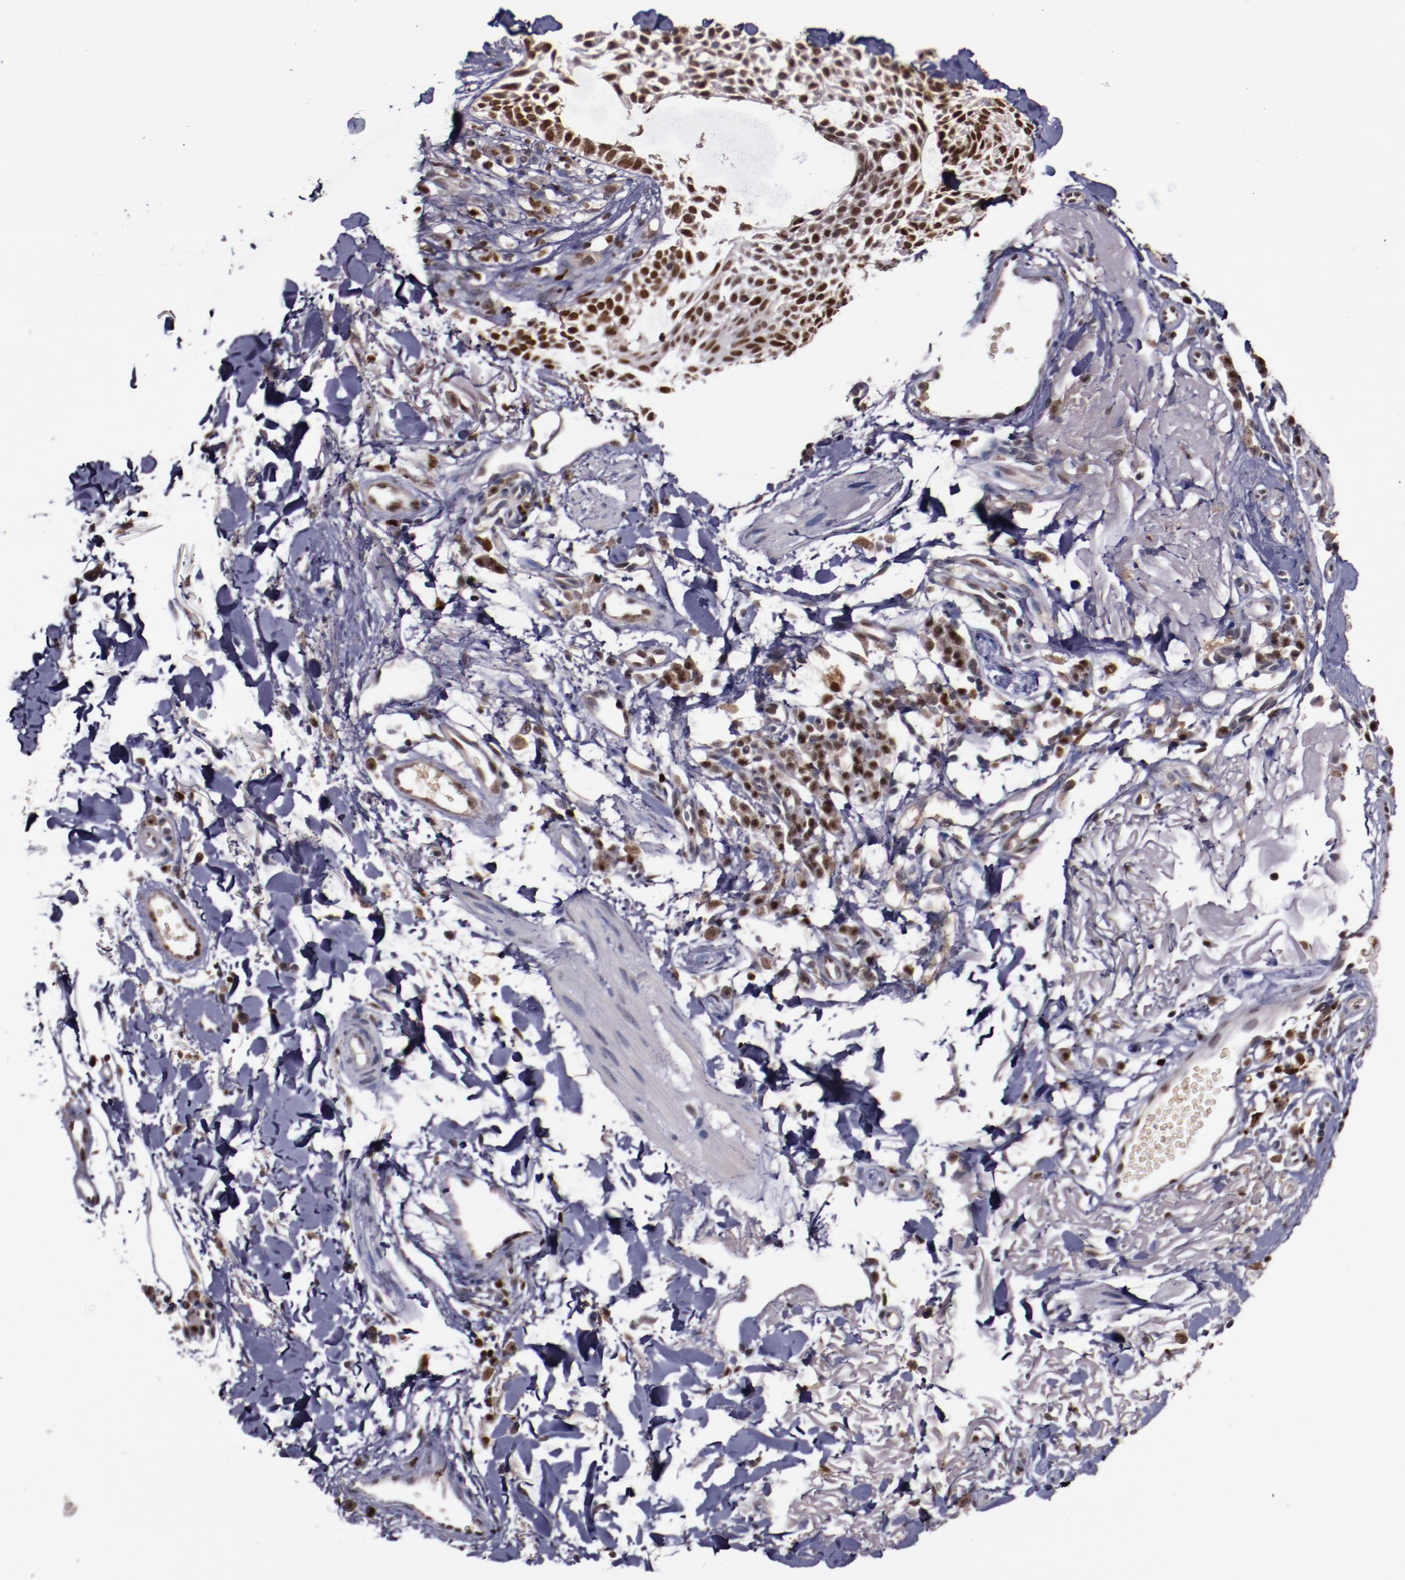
{"staining": {"intensity": "strong", "quantity": ">75%", "location": "nuclear"}, "tissue": "skin cancer", "cell_type": "Tumor cells", "image_type": "cancer", "snomed": [{"axis": "morphology", "description": "Basal cell carcinoma"}, {"axis": "topography", "description": "Skin"}], "caption": "Tumor cells reveal high levels of strong nuclear staining in approximately >75% of cells in skin basal cell carcinoma.", "gene": "CHEK2", "patient": {"sex": "male", "age": 74}}